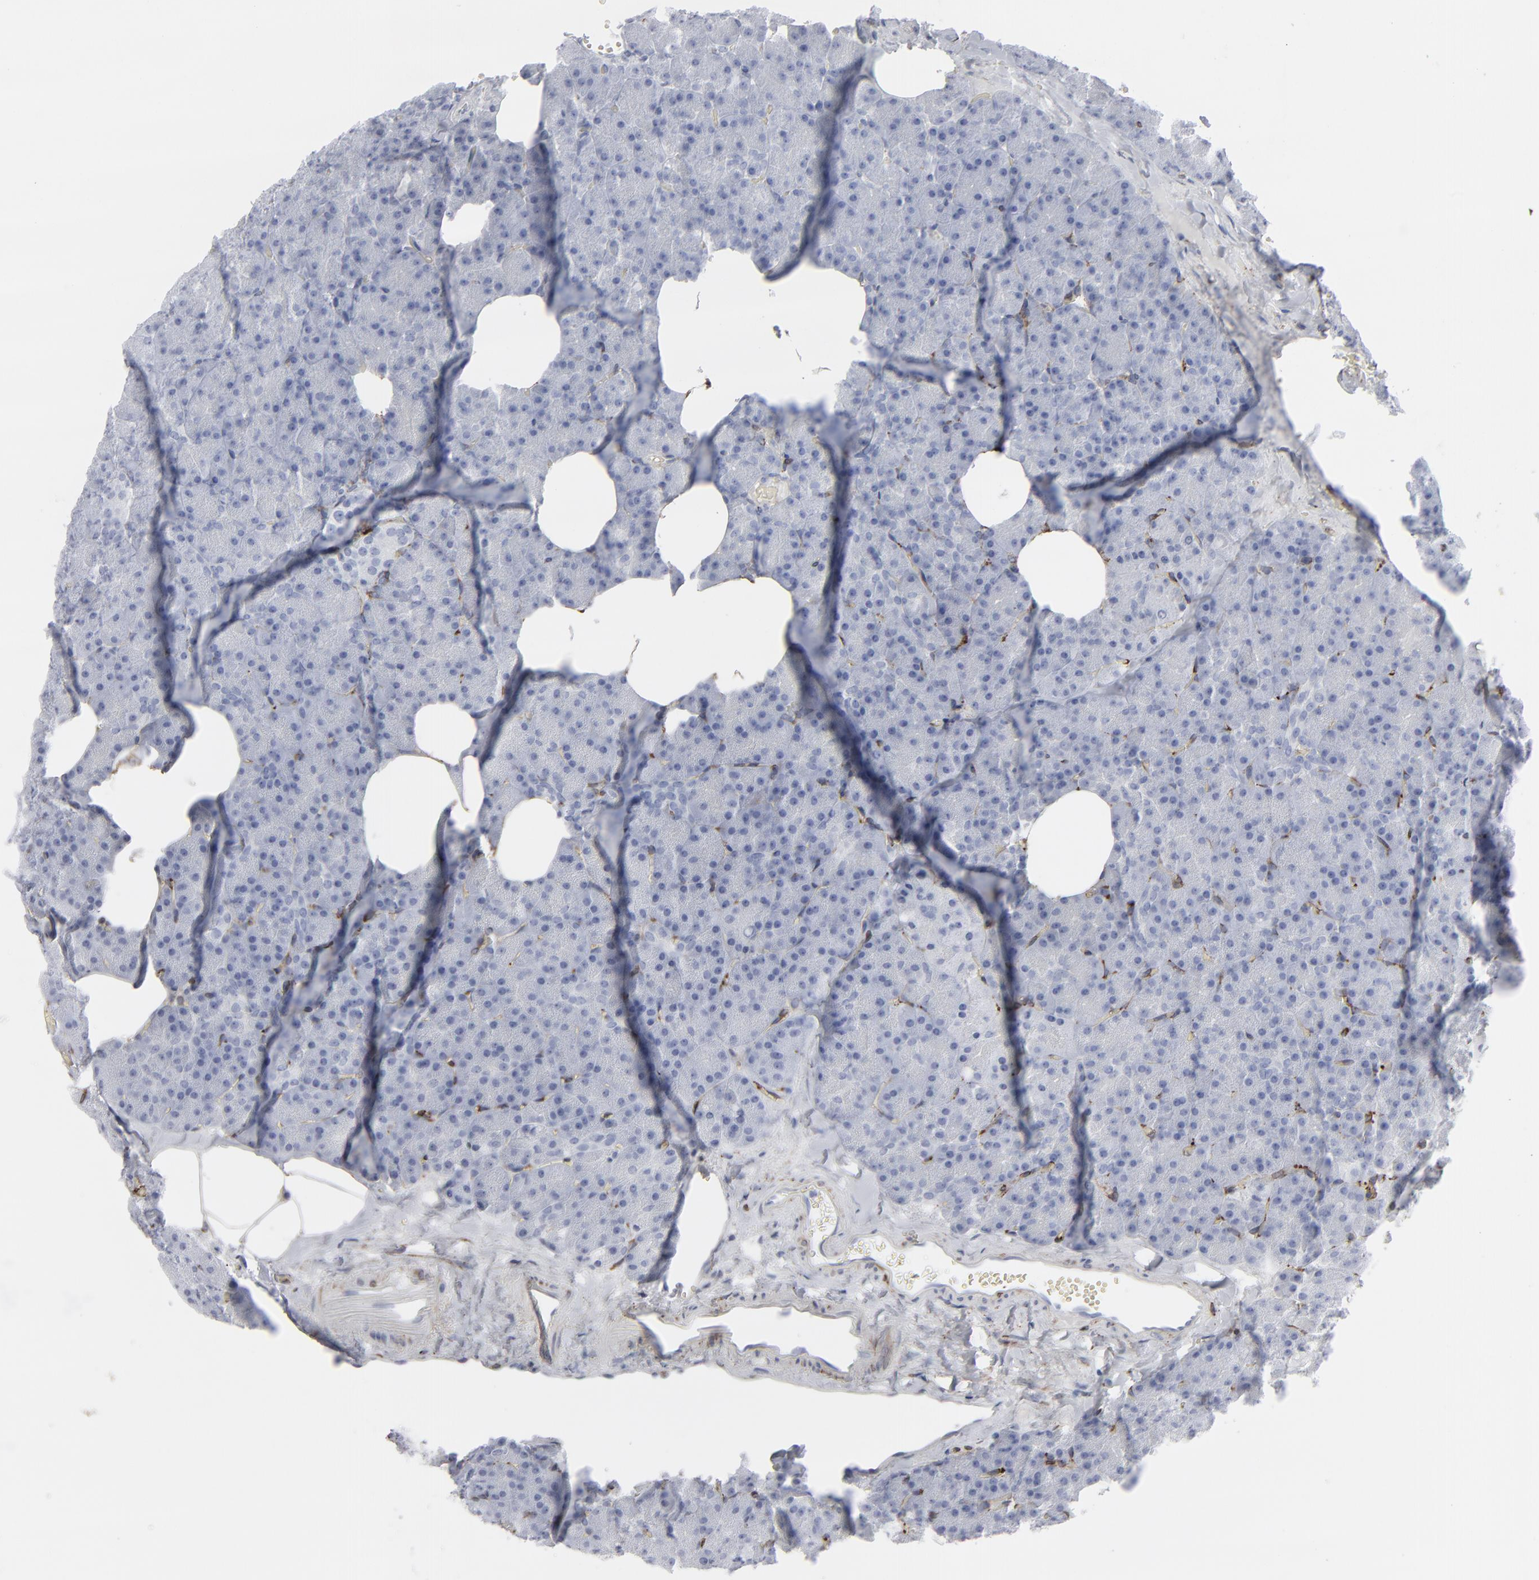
{"staining": {"intensity": "negative", "quantity": "none", "location": "none"}, "tissue": "pancreas", "cell_type": "Exocrine glandular cells", "image_type": "normal", "snomed": [{"axis": "morphology", "description": "Normal tissue, NOS"}, {"axis": "topography", "description": "Pancreas"}], "caption": "A high-resolution histopathology image shows immunohistochemistry staining of normal pancreas, which displays no significant expression in exocrine glandular cells. Nuclei are stained in blue.", "gene": "SPARC", "patient": {"sex": "female", "age": 35}}